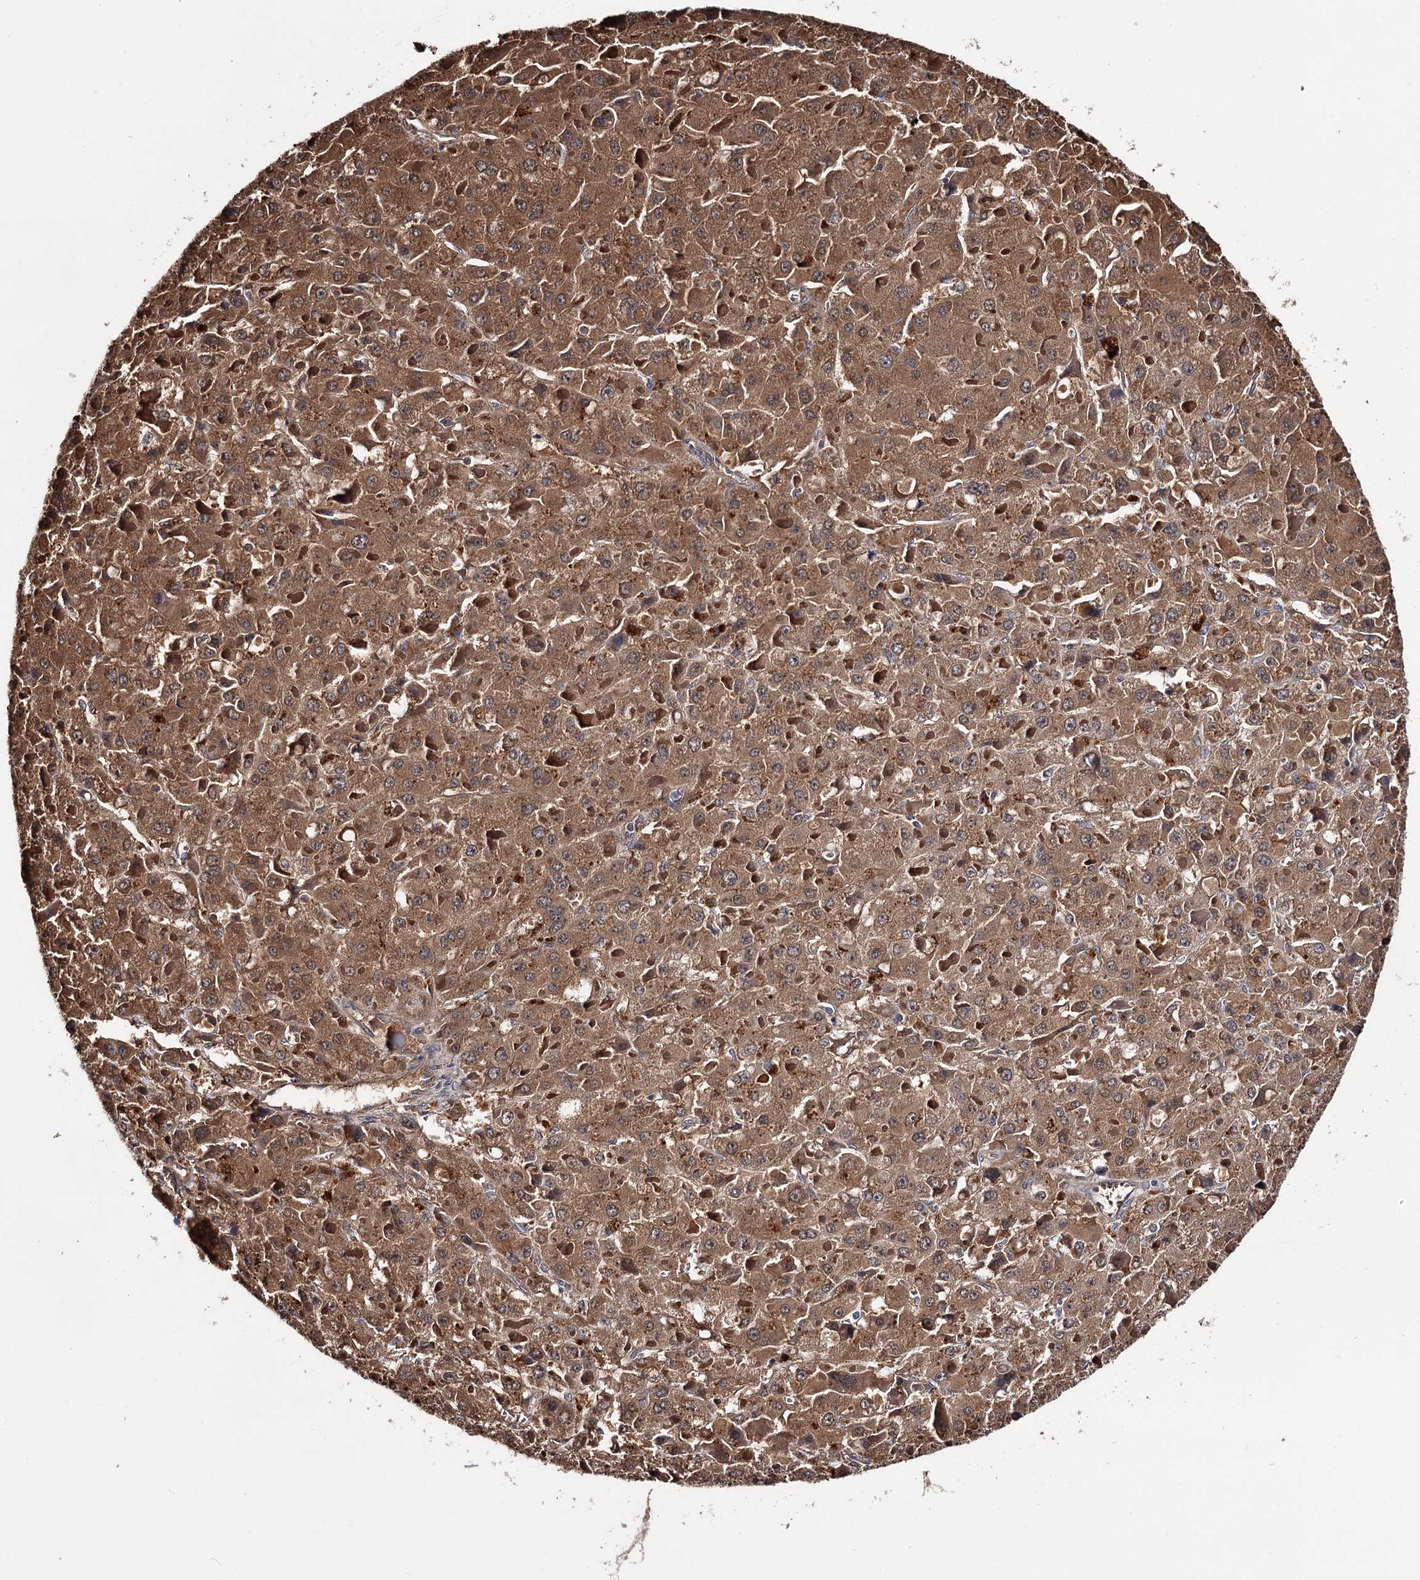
{"staining": {"intensity": "moderate", "quantity": ">75%", "location": "cytoplasmic/membranous,nuclear"}, "tissue": "liver cancer", "cell_type": "Tumor cells", "image_type": "cancer", "snomed": [{"axis": "morphology", "description": "Carcinoma, Hepatocellular, NOS"}, {"axis": "topography", "description": "Liver"}], "caption": "A histopathology image of liver cancer (hepatocellular carcinoma) stained for a protein exhibits moderate cytoplasmic/membranous and nuclear brown staining in tumor cells. (brown staining indicates protein expression, while blue staining denotes nuclei).", "gene": "GSTO1", "patient": {"sex": "female", "age": 73}}